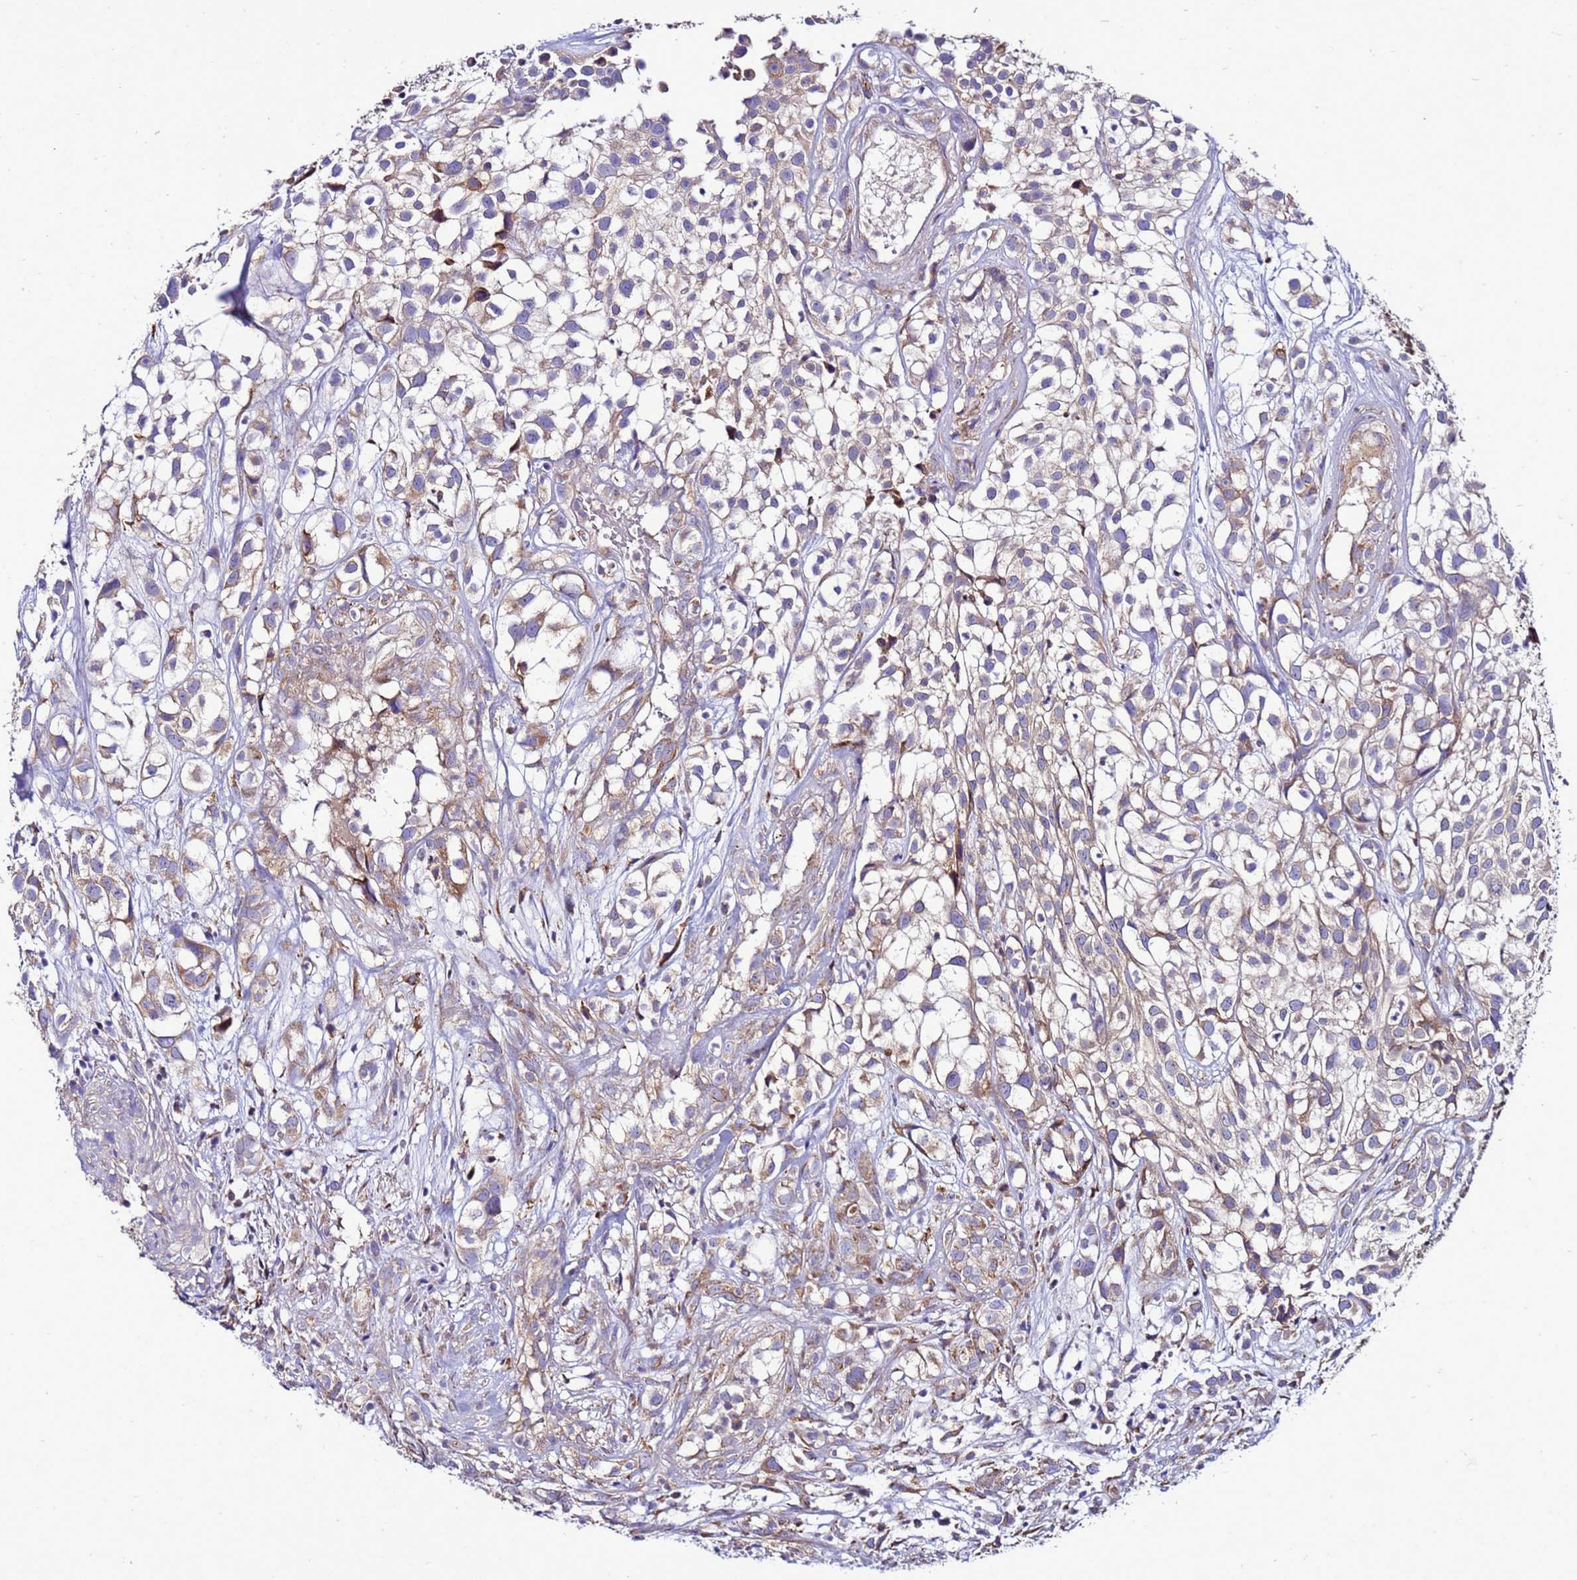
{"staining": {"intensity": "moderate", "quantity": "<25%", "location": "cytoplasmic/membranous"}, "tissue": "urothelial cancer", "cell_type": "Tumor cells", "image_type": "cancer", "snomed": [{"axis": "morphology", "description": "Urothelial carcinoma, High grade"}, {"axis": "topography", "description": "Urinary bladder"}], "caption": "Protein expression analysis of human urothelial cancer reveals moderate cytoplasmic/membranous positivity in about <25% of tumor cells.", "gene": "ANTKMT", "patient": {"sex": "male", "age": 56}}